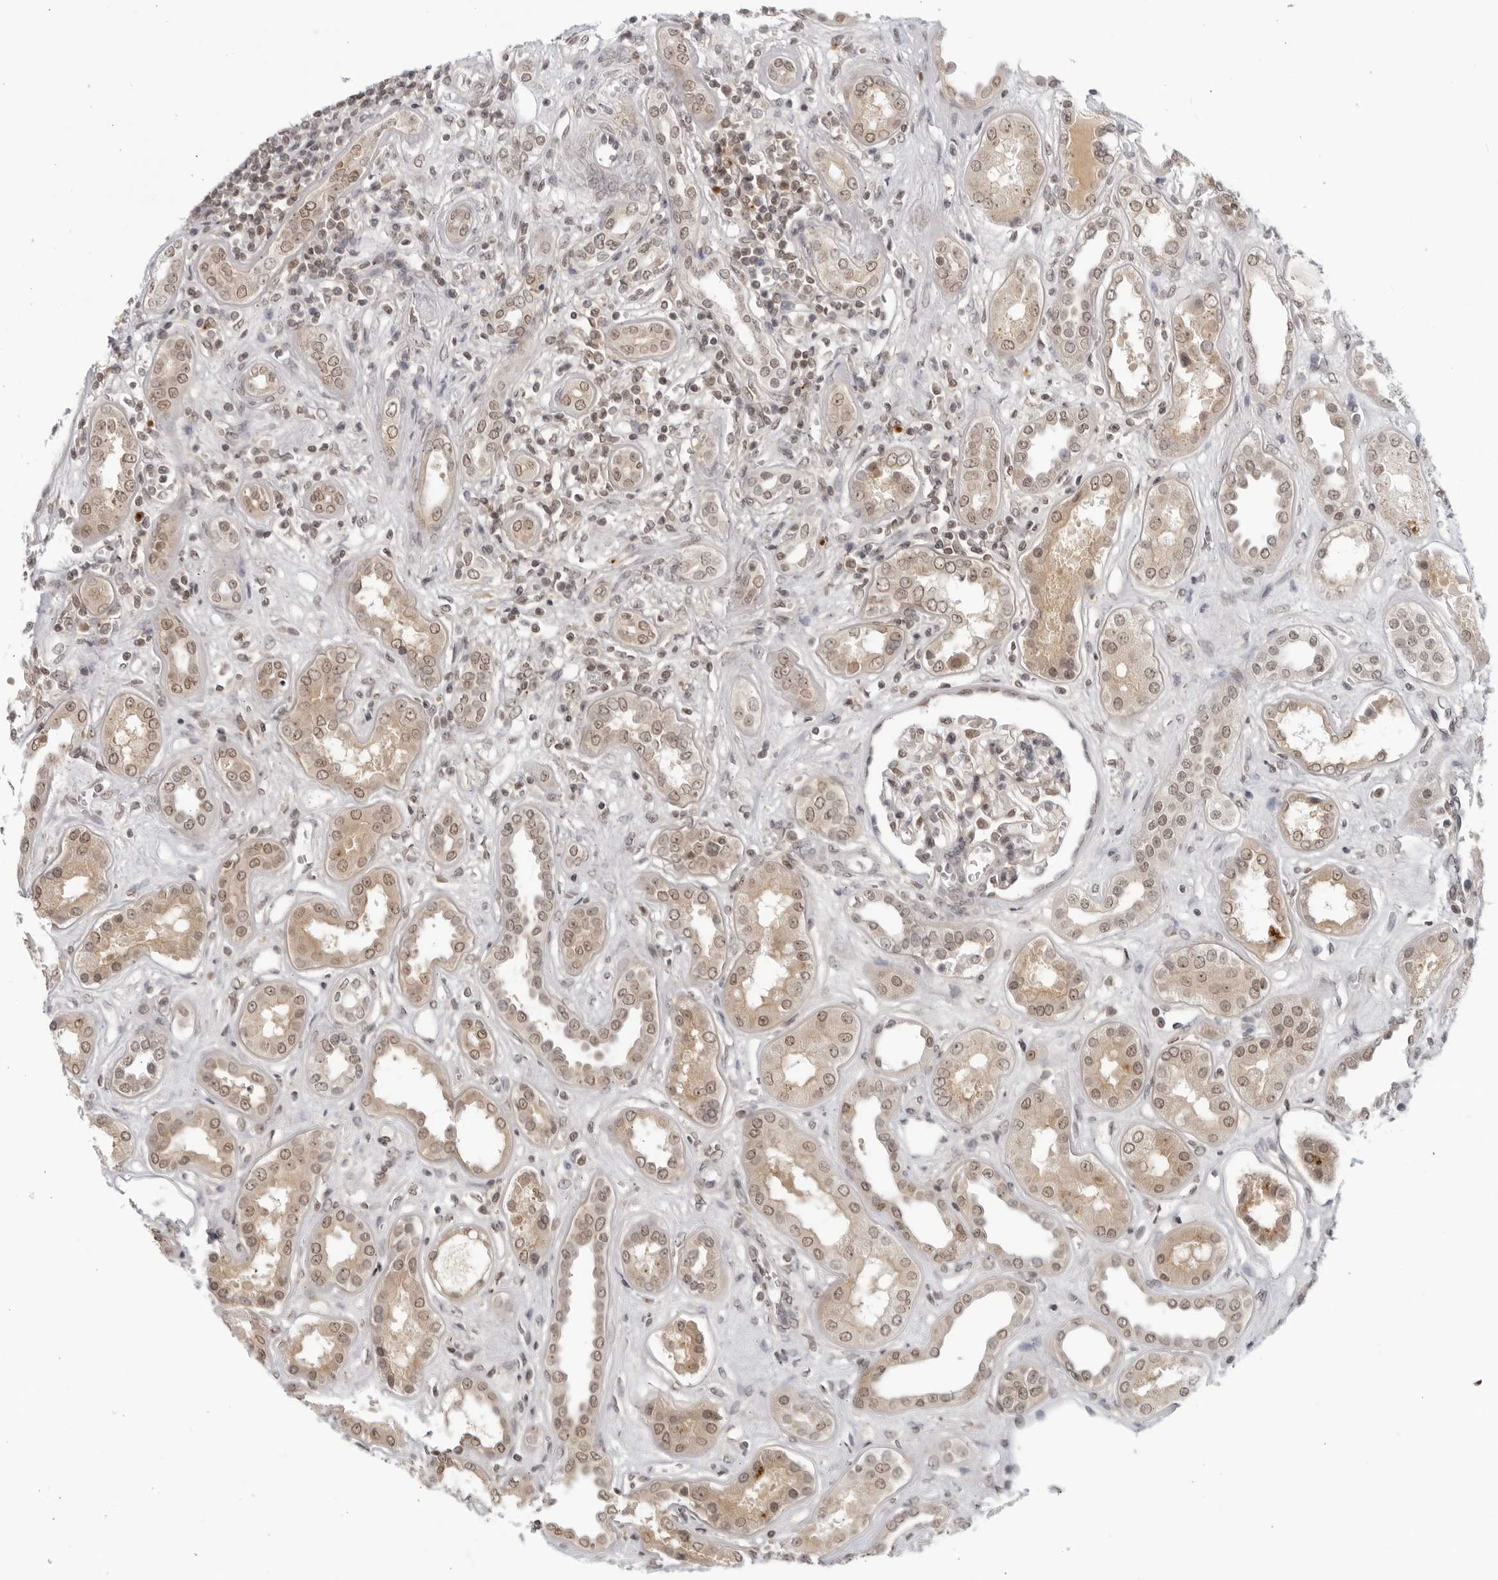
{"staining": {"intensity": "moderate", "quantity": "25%-75%", "location": "nuclear"}, "tissue": "kidney", "cell_type": "Cells in glomeruli", "image_type": "normal", "snomed": [{"axis": "morphology", "description": "Normal tissue, NOS"}, {"axis": "topography", "description": "Kidney"}], "caption": "Moderate nuclear expression for a protein is present in approximately 25%-75% of cells in glomeruli of normal kidney using immunohistochemistry (IHC).", "gene": "CC2D1B", "patient": {"sex": "male", "age": 59}}